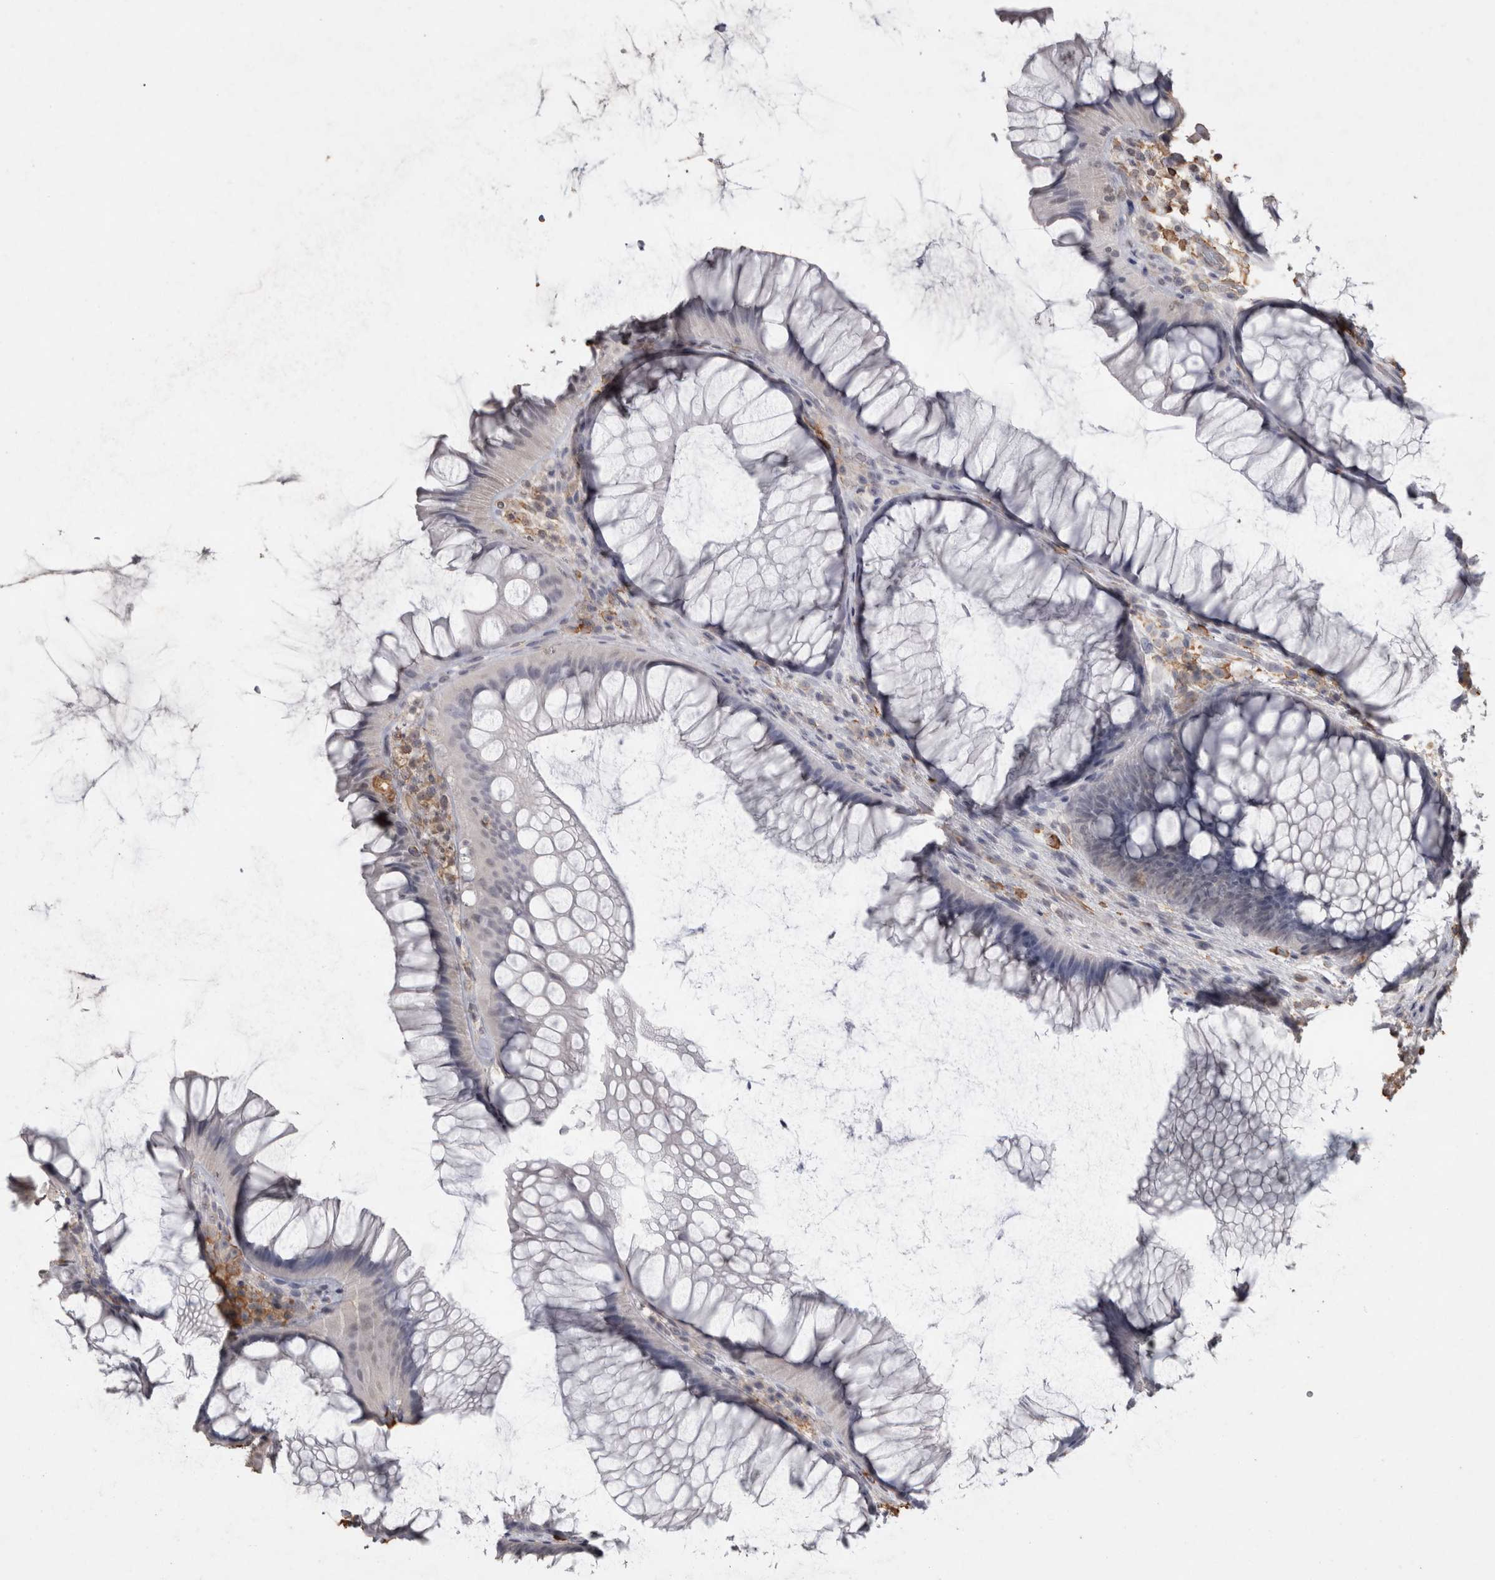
{"staining": {"intensity": "negative", "quantity": "none", "location": "none"}, "tissue": "rectum", "cell_type": "Glandular cells", "image_type": "normal", "snomed": [{"axis": "morphology", "description": "Normal tissue, NOS"}, {"axis": "topography", "description": "Rectum"}], "caption": "Protein analysis of unremarkable rectum reveals no significant staining in glandular cells. (DAB (3,3'-diaminobenzidine) immunohistochemistry (IHC) visualized using brightfield microscopy, high magnification).", "gene": "REPS2", "patient": {"sex": "male", "age": 51}}